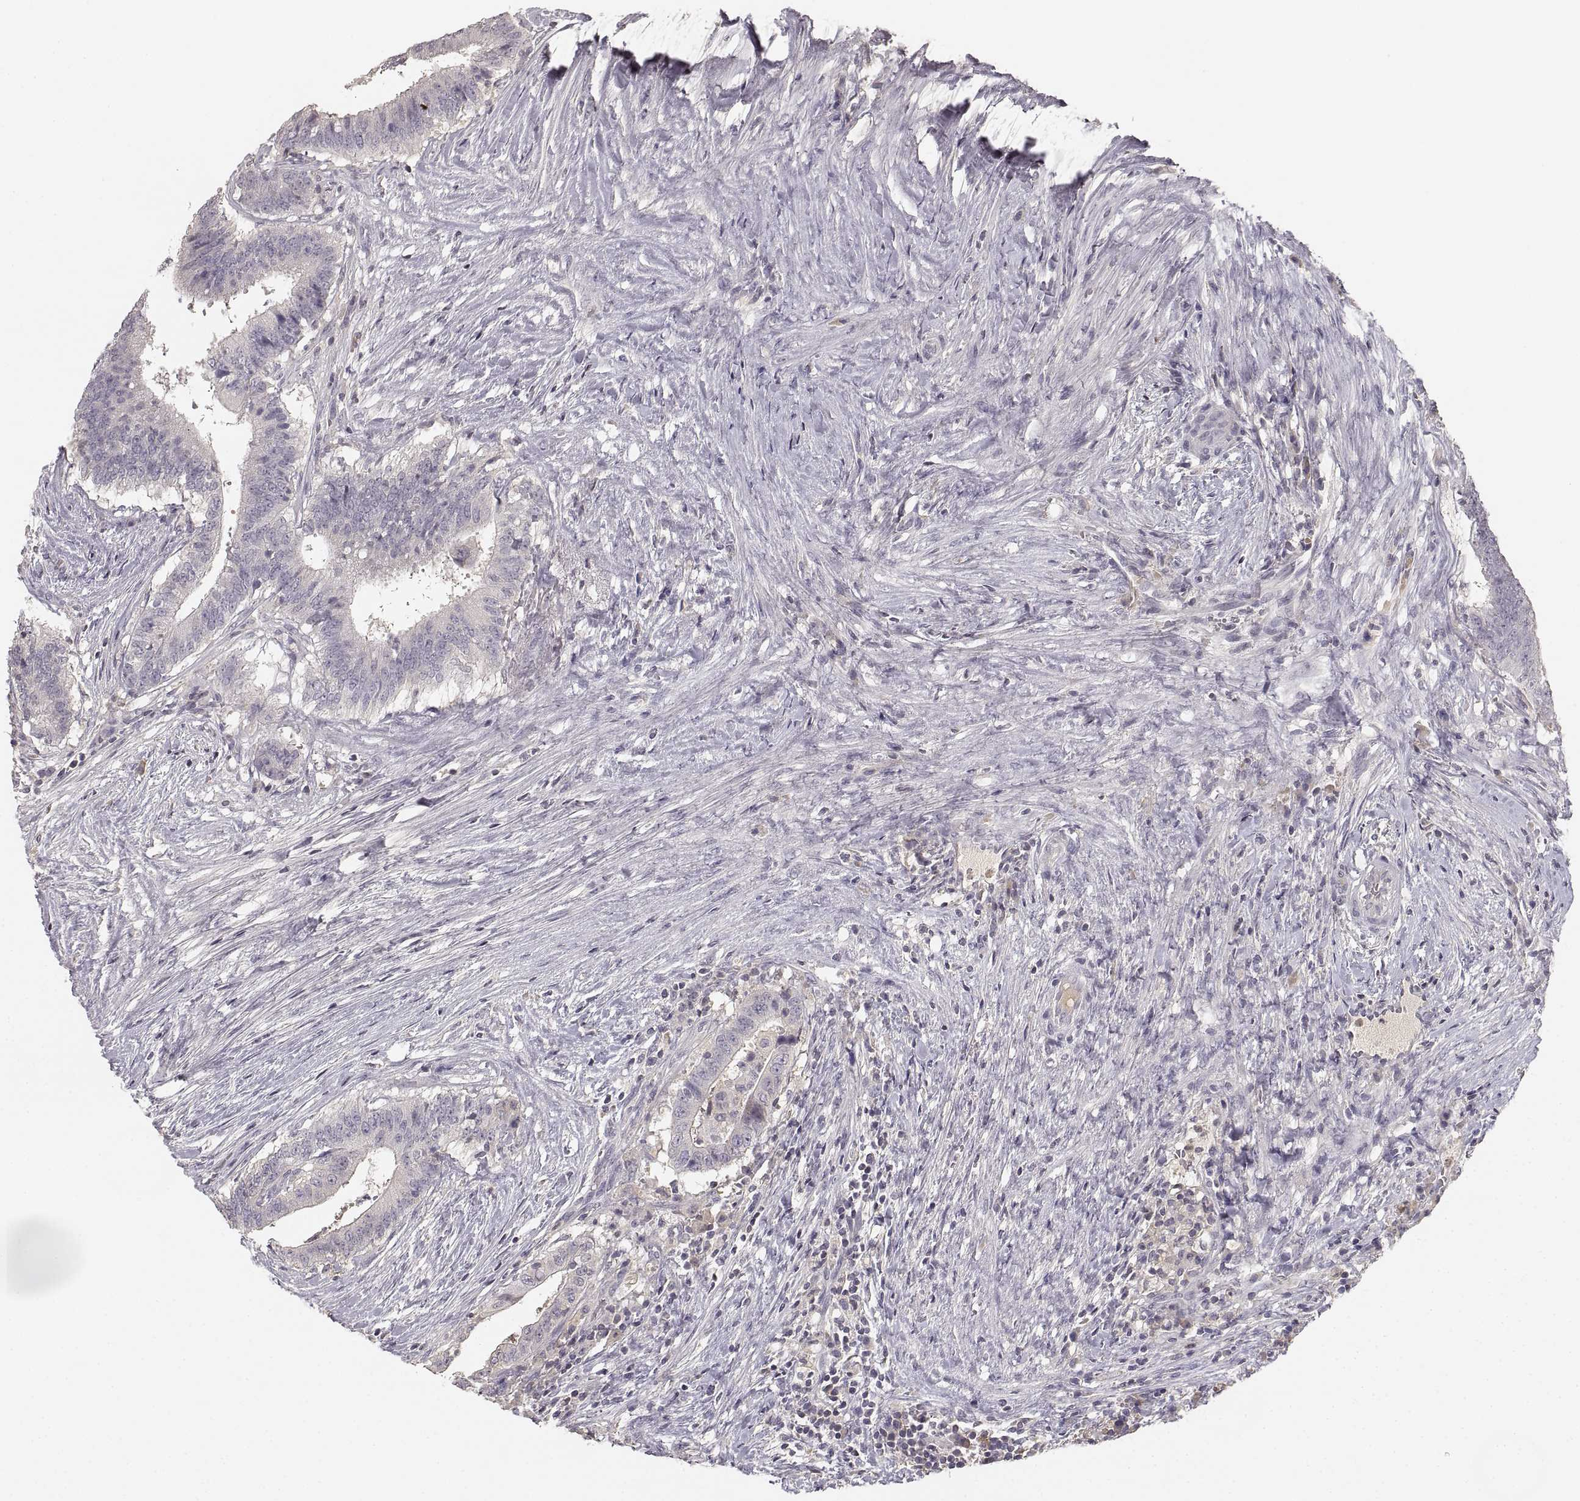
{"staining": {"intensity": "negative", "quantity": "none", "location": "none"}, "tissue": "colorectal cancer", "cell_type": "Tumor cells", "image_type": "cancer", "snomed": [{"axis": "morphology", "description": "Adenocarcinoma, NOS"}, {"axis": "topography", "description": "Colon"}], "caption": "This is an IHC image of colorectal adenocarcinoma. There is no positivity in tumor cells.", "gene": "RUNDC3A", "patient": {"sex": "female", "age": 43}}